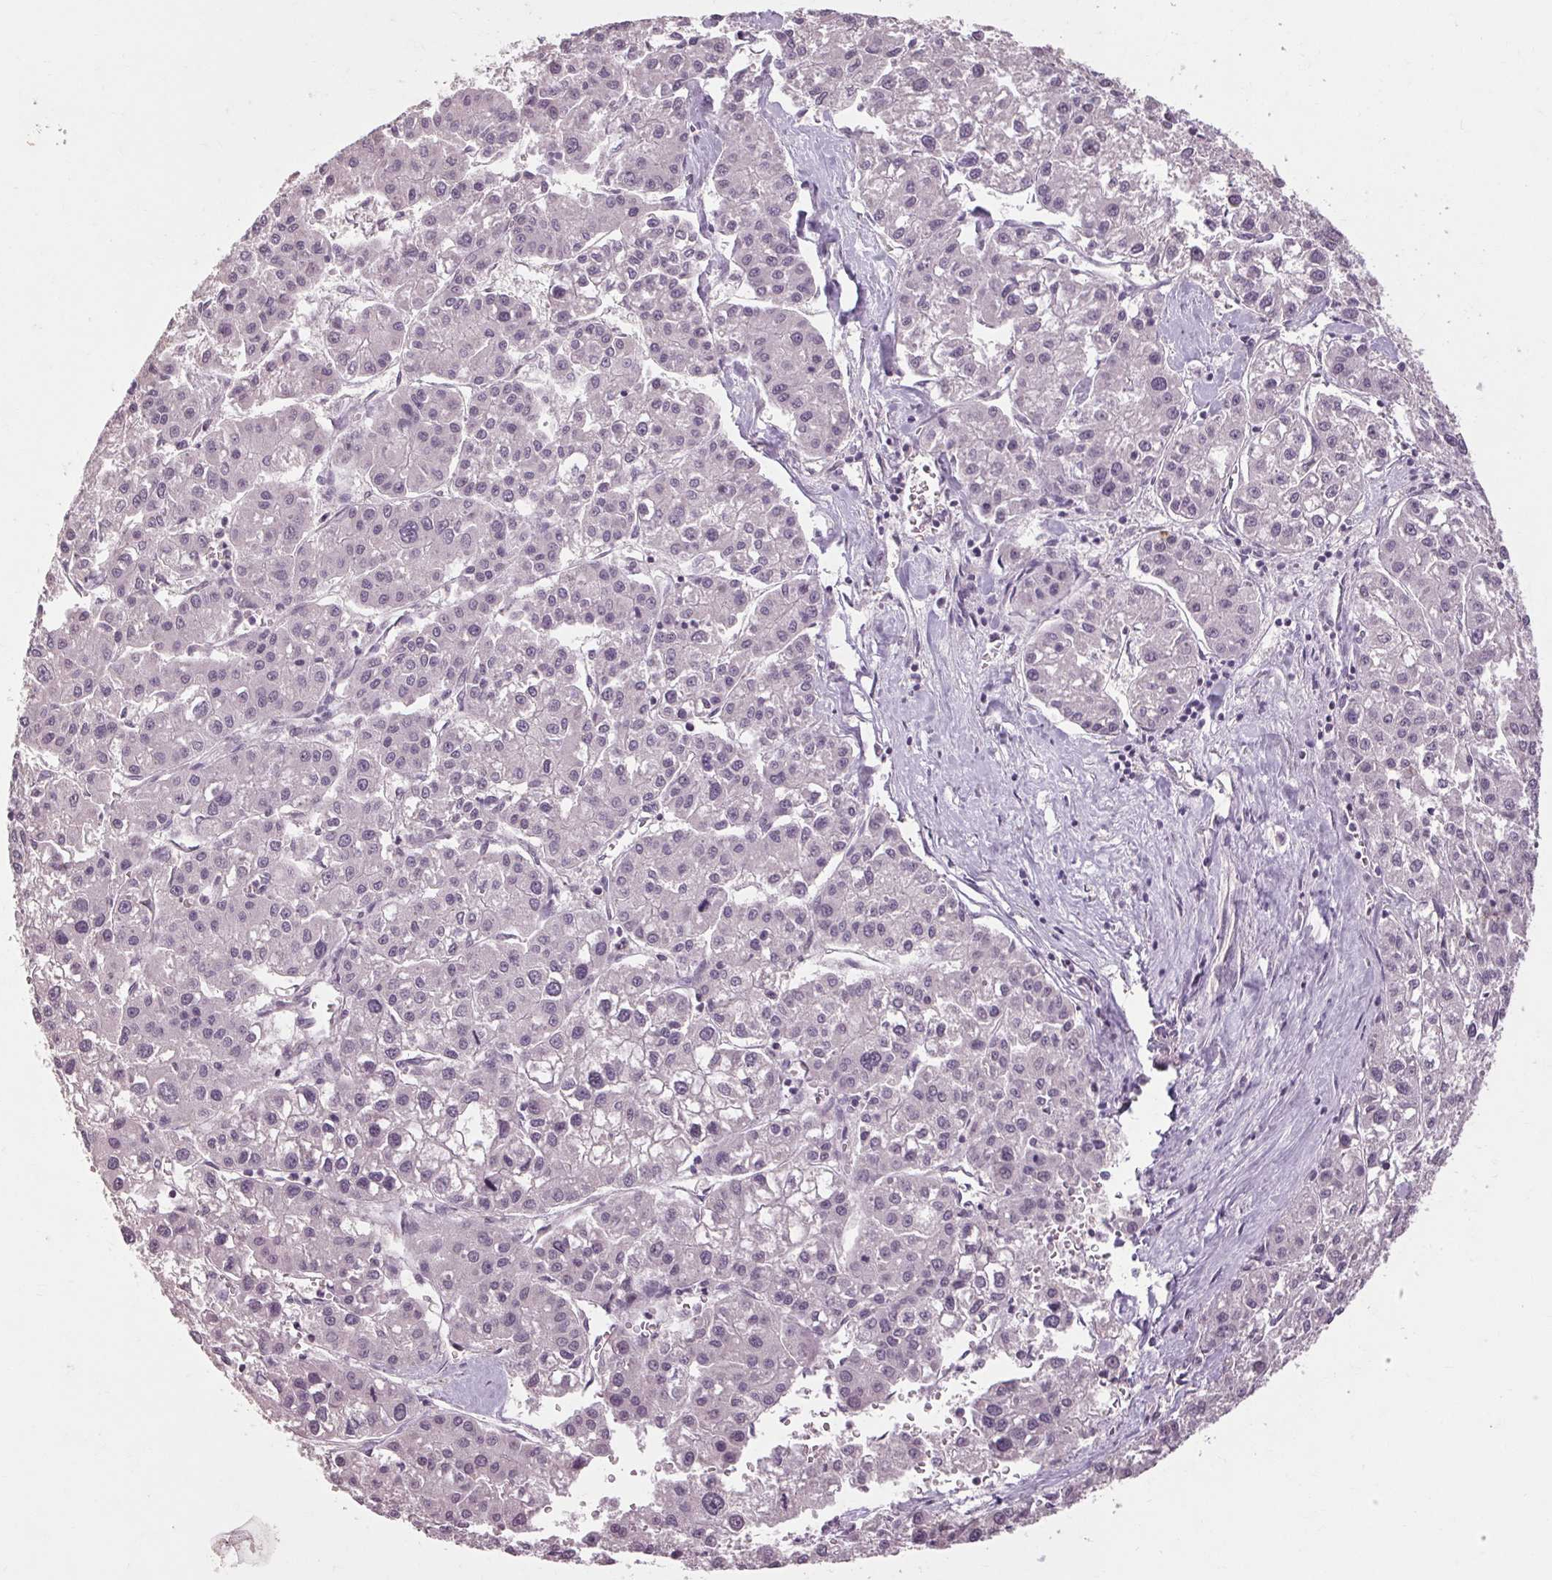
{"staining": {"intensity": "negative", "quantity": "none", "location": "none"}, "tissue": "liver cancer", "cell_type": "Tumor cells", "image_type": "cancer", "snomed": [{"axis": "morphology", "description": "Carcinoma, Hepatocellular, NOS"}, {"axis": "topography", "description": "Liver"}], "caption": "This is a photomicrograph of immunohistochemistry staining of hepatocellular carcinoma (liver), which shows no staining in tumor cells.", "gene": "POMC", "patient": {"sex": "male", "age": 73}}